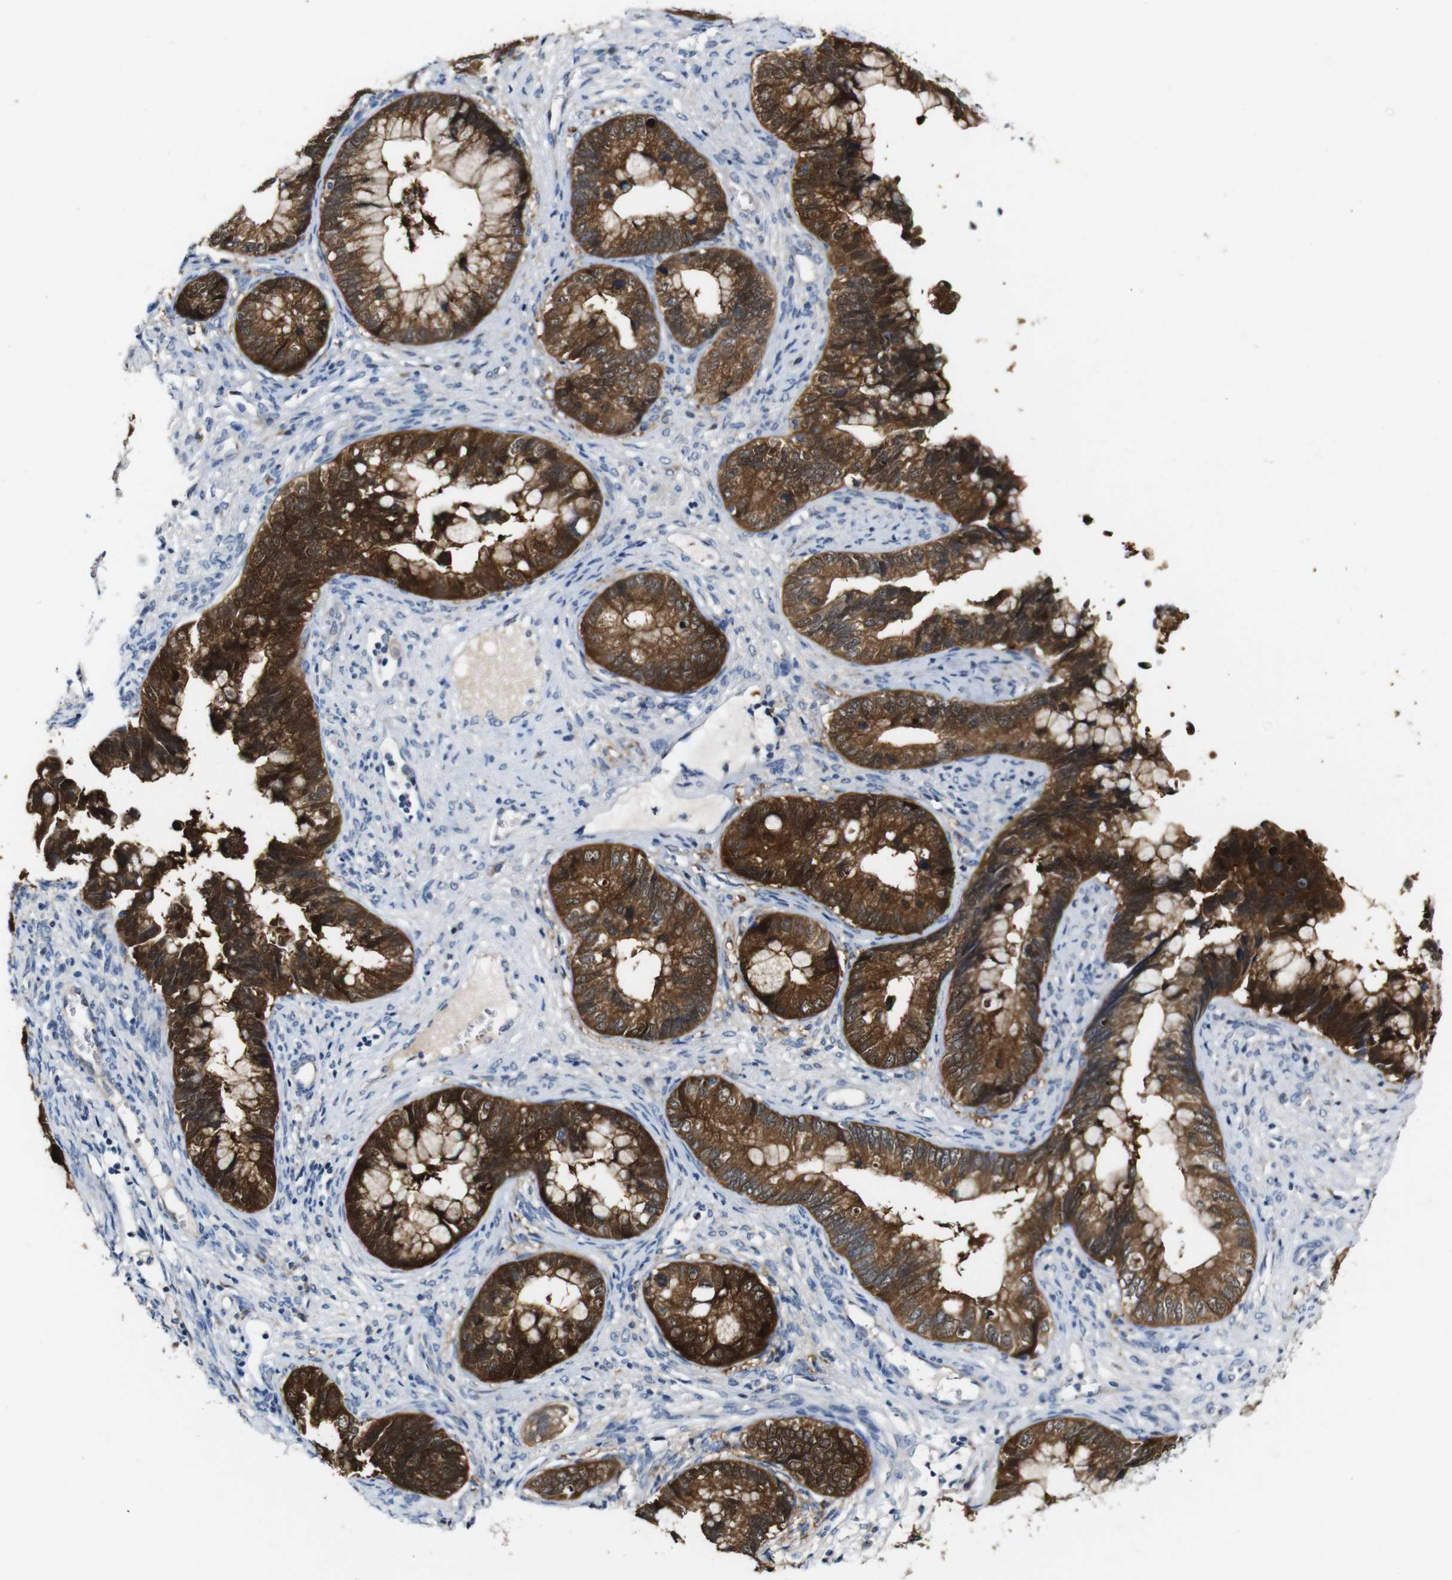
{"staining": {"intensity": "strong", "quantity": ">75%", "location": "cytoplasmic/membranous"}, "tissue": "cervical cancer", "cell_type": "Tumor cells", "image_type": "cancer", "snomed": [{"axis": "morphology", "description": "Adenocarcinoma, NOS"}, {"axis": "topography", "description": "Cervix"}], "caption": "Cervical cancer stained with a protein marker demonstrates strong staining in tumor cells.", "gene": "TBC1D32", "patient": {"sex": "female", "age": 44}}